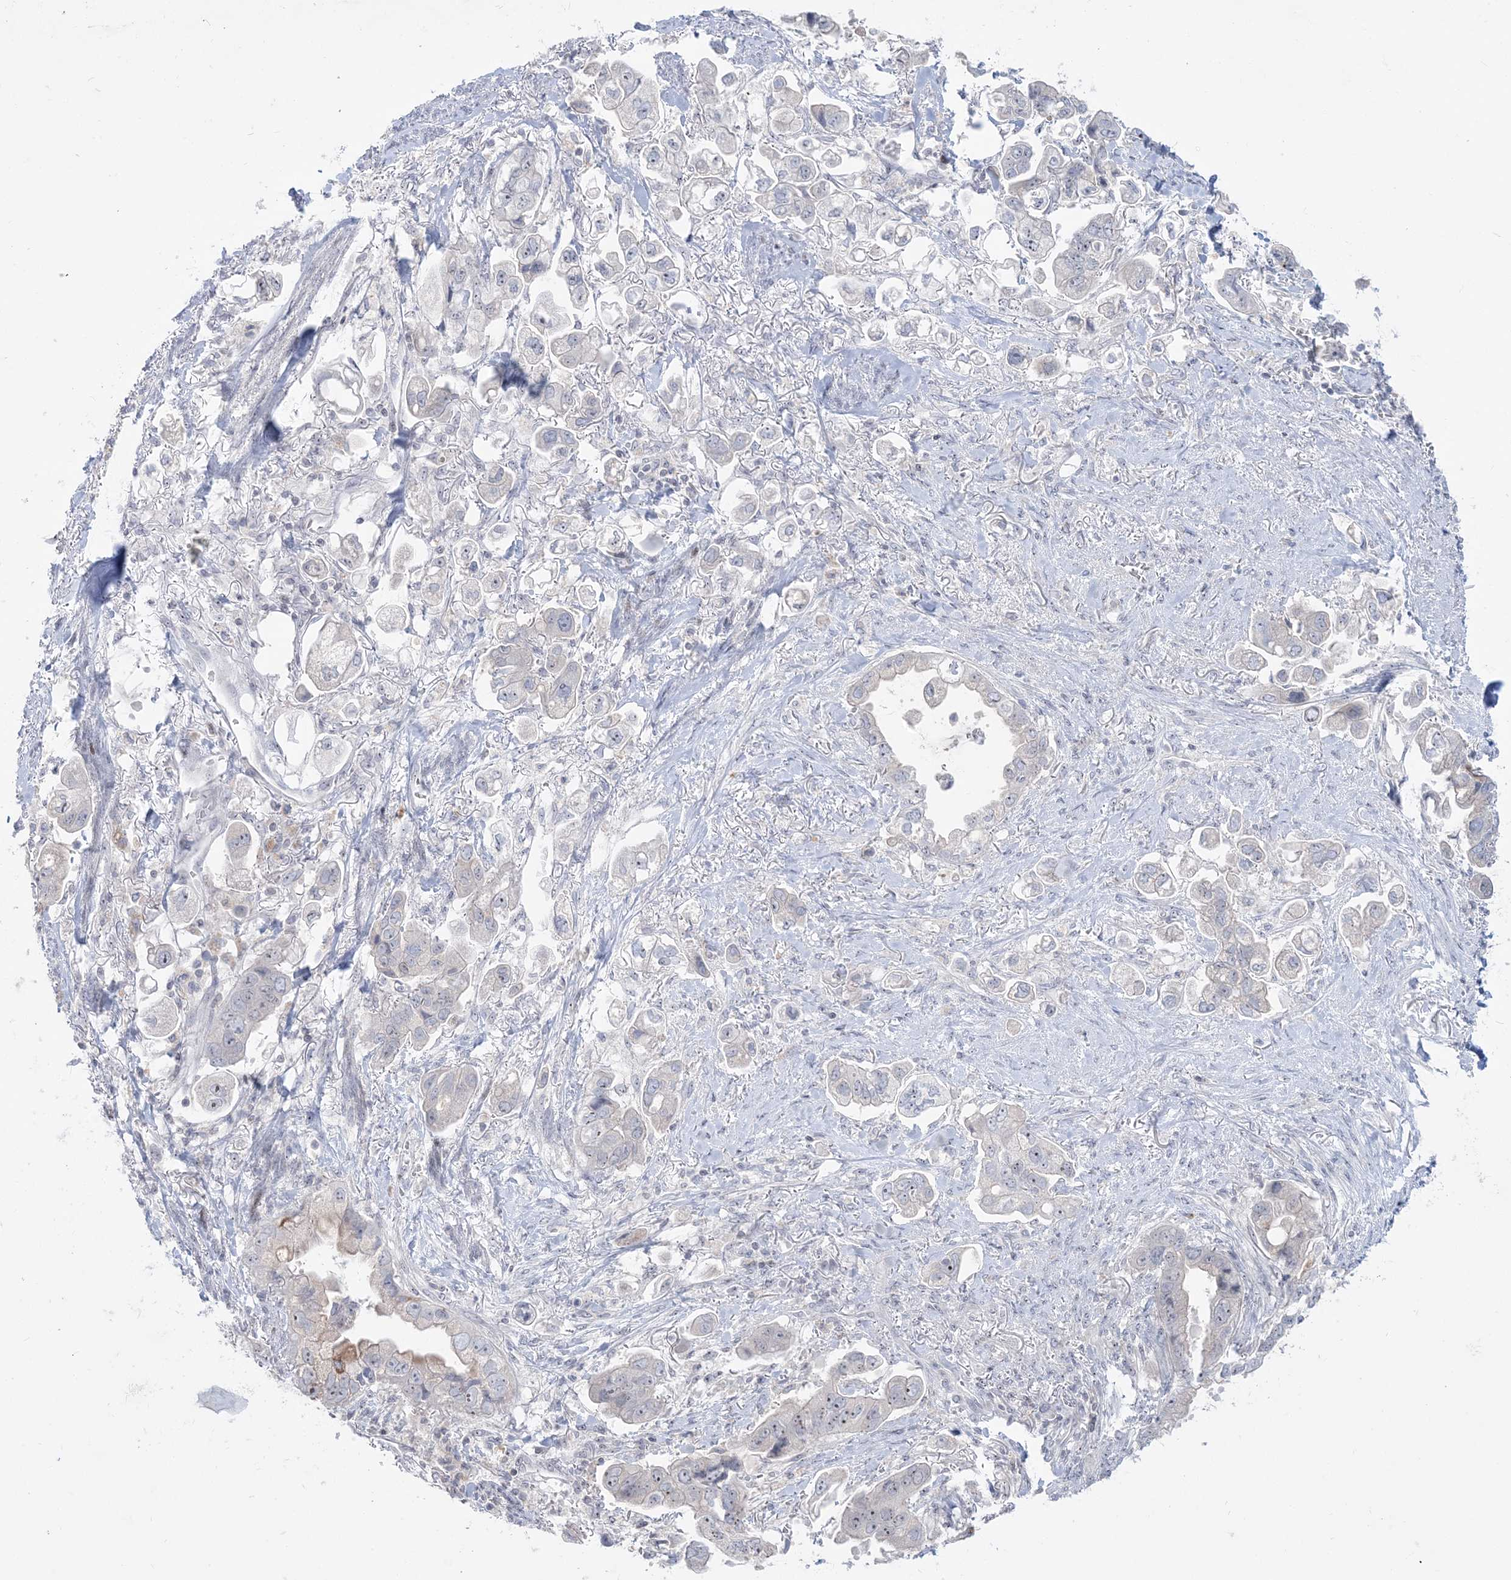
{"staining": {"intensity": "negative", "quantity": "none", "location": "none"}, "tissue": "stomach cancer", "cell_type": "Tumor cells", "image_type": "cancer", "snomed": [{"axis": "morphology", "description": "Adenocarcinoma, NOS"}, {"axis": "topography", "description": "Stomach"}], "caption": "Tumor cells show no significant protein staining in adenocarcinoma (stomach).", "gene": "SH3BP4", "patient": {"sex": "male", "age": 62}}